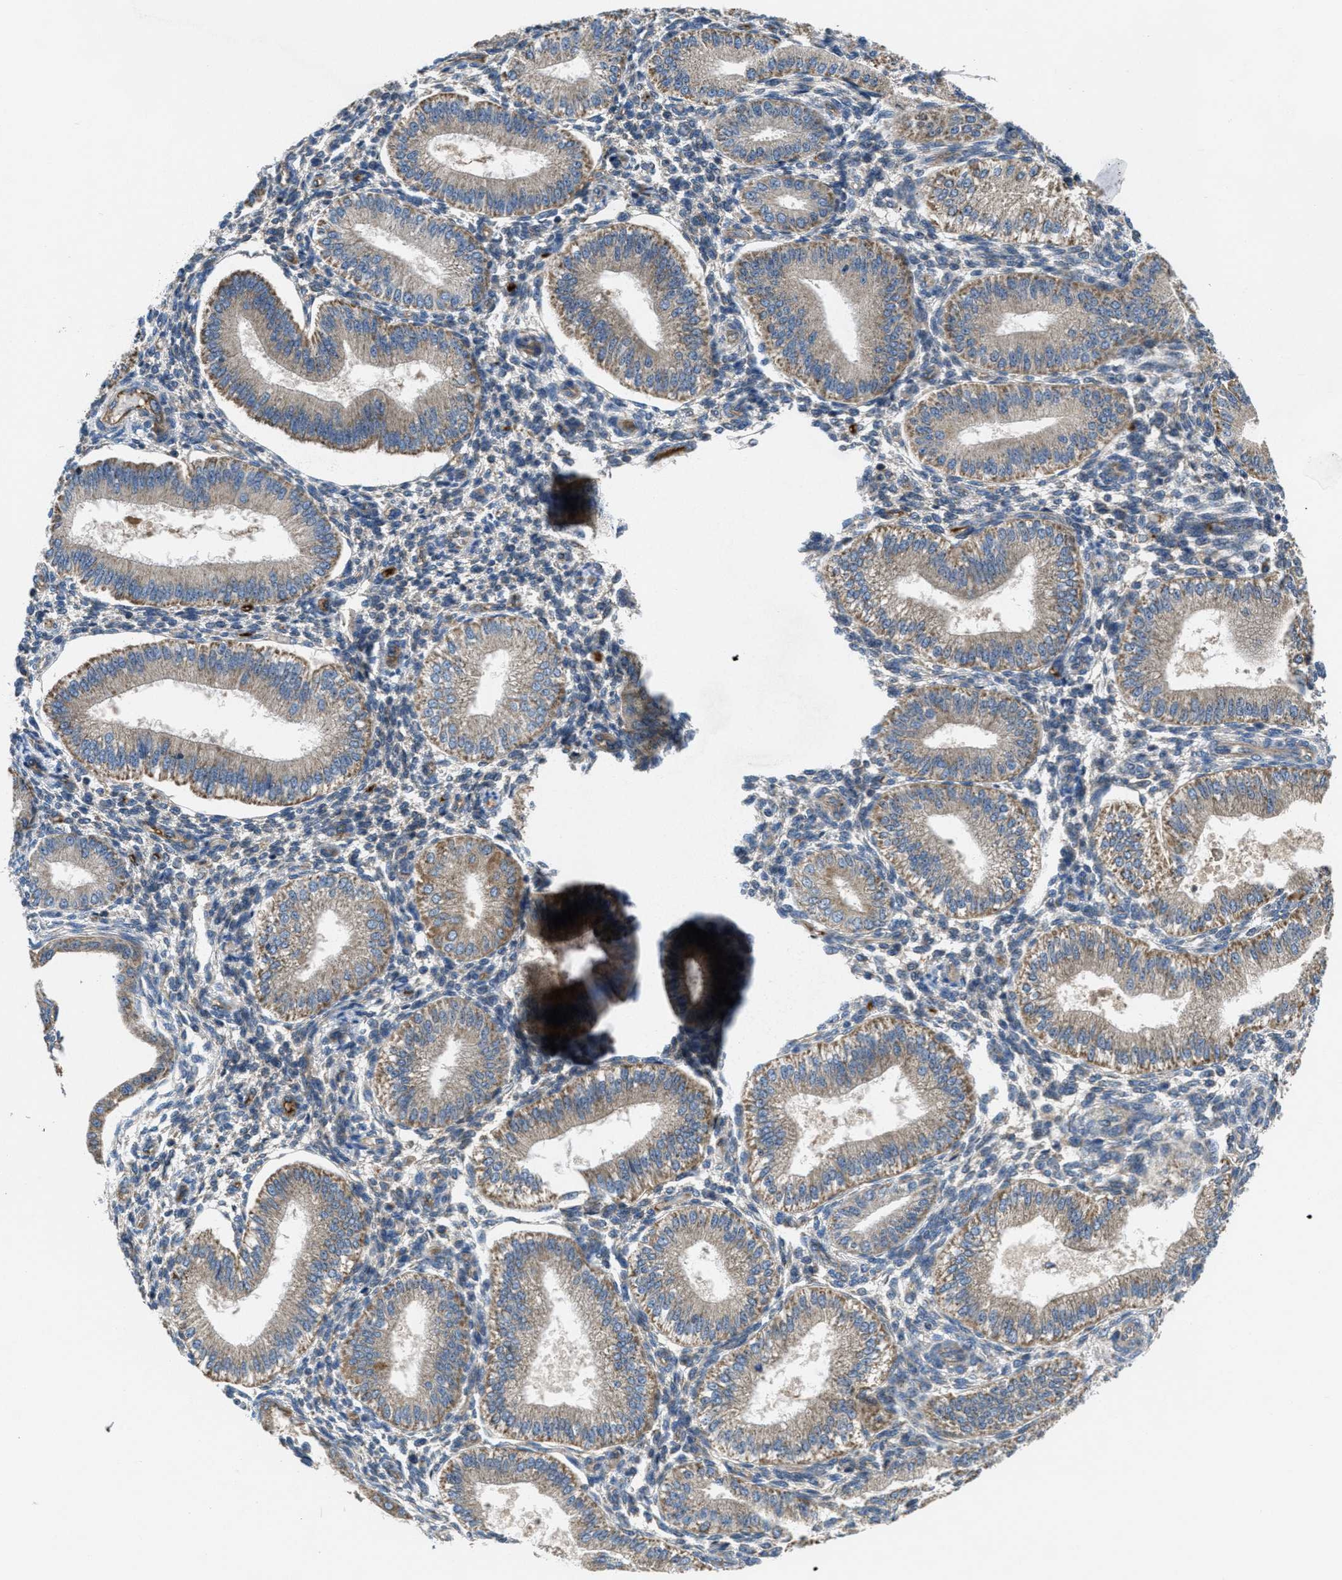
{"staining": {"intensity": "moderate", "quantity": "<25%", "location": "cytoplasmic/membranous"}, "tissue": "endometrium", "cell_type": "Cells in endometrial stroma", "image_type": "normal", "snomed": [{"axis": "morphology", "description": "Normal tissue, NOS"}, {"axis": "topography", "description": "Endometrium"}], "caption": "Cells in endometrial stroma reveal moderate cytoplasmic/membranous positivity in about <25% of cells in unremarkable endometrium. Using DAB (brown) and hematoxylin (blue) stains, captured at high magnification using brightfield microscopy.", "gene": "GALK1", "patient": {"sex": "female", "age": 39}}